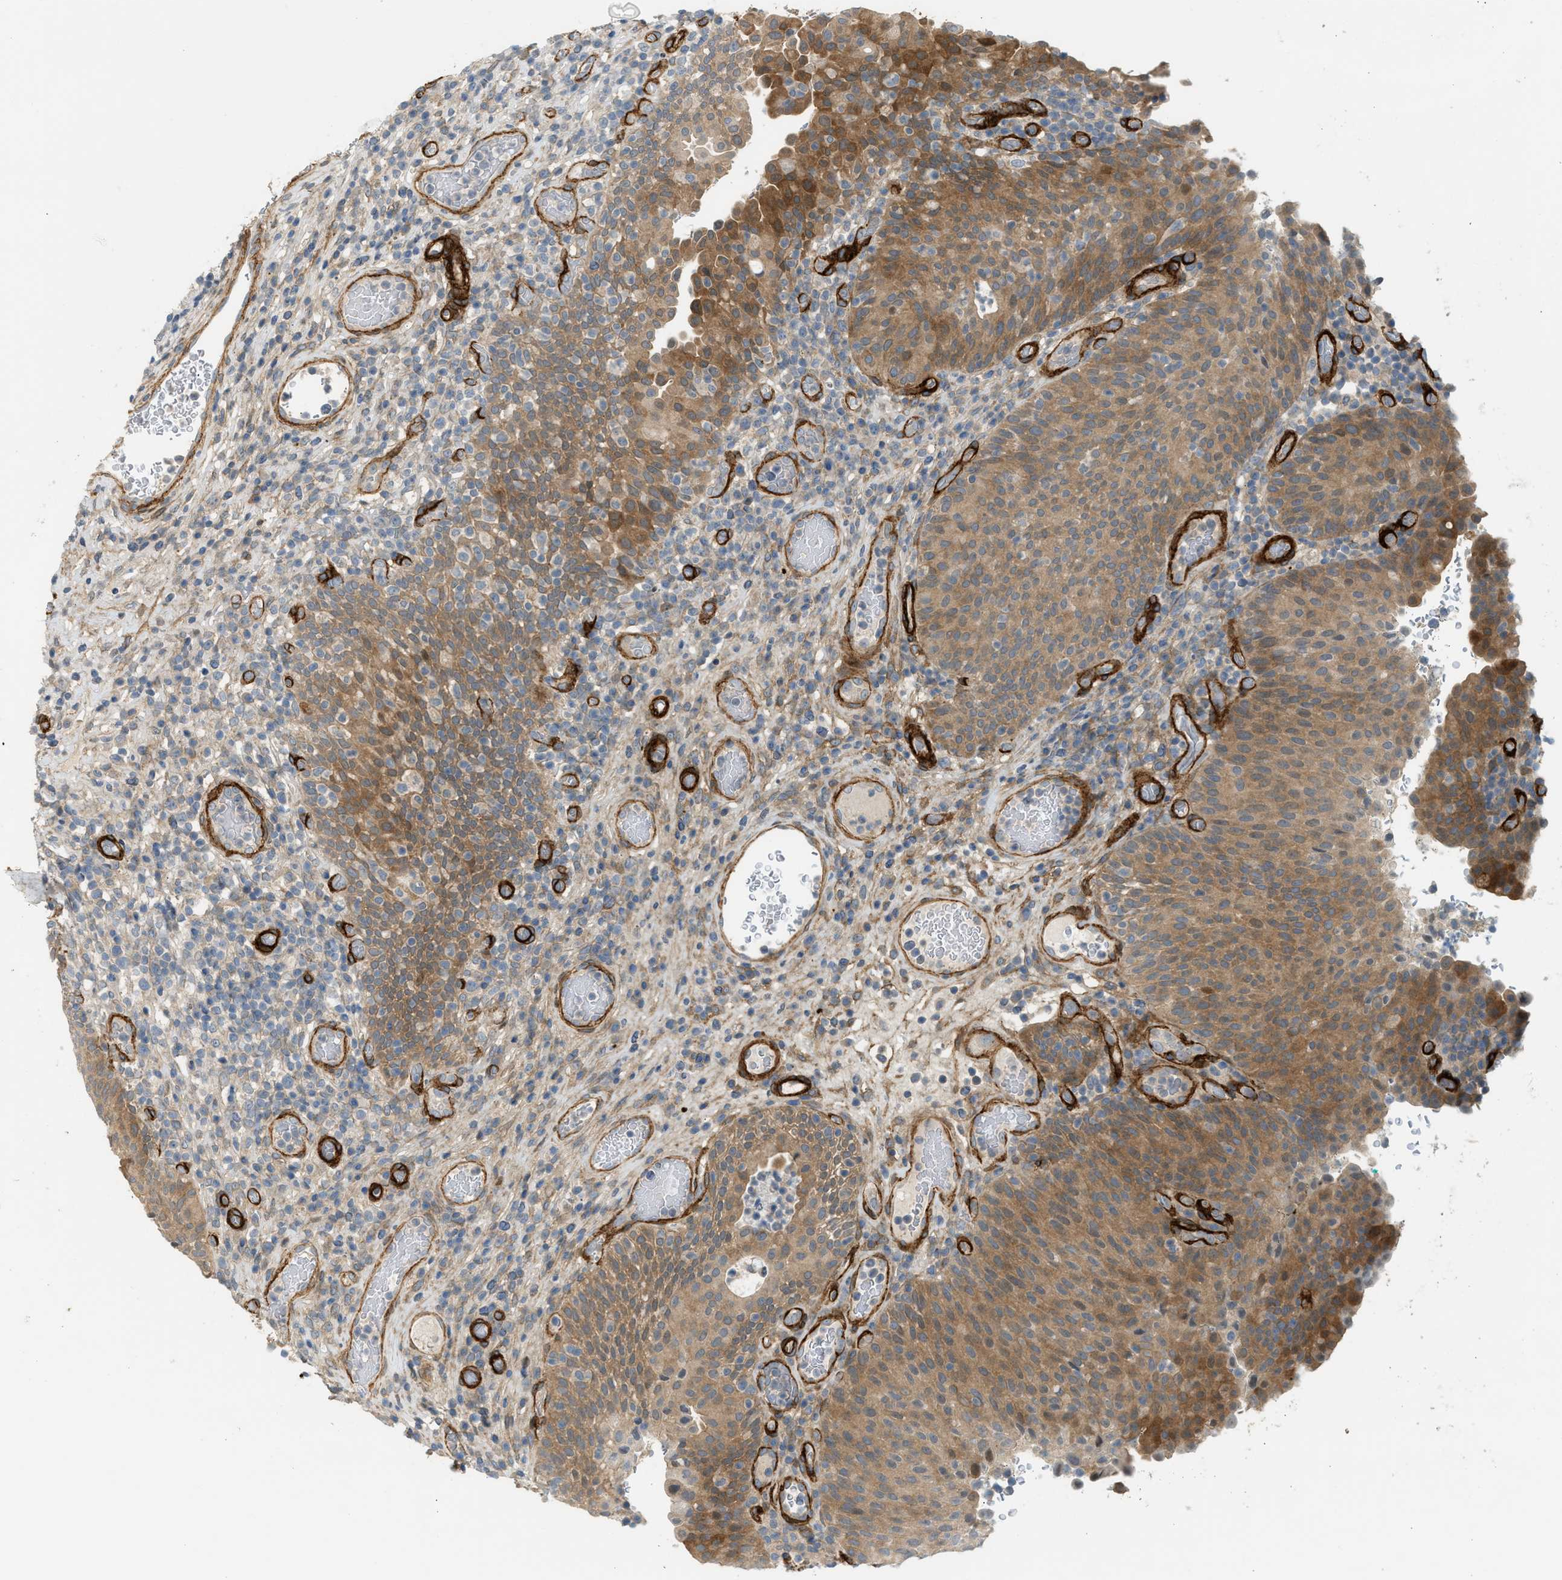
{"staining": {"intensity": "moderate", "quantity": ">75%", "location": "cytoplasmic/membranous"}, "tissue": "urothelial cancer", "cell_type": "Tumor cells", "image_type": "cancer", "snomed": [{"axis": "morphology", "description": "Urothelial carcinoma, Low grade"}, {"axis": "topography", "description": "Urinary bladder"}], "caption": "Low-grade urothelial carcinoma was stained to show a protein in brown. There is medium levels of moderate cytoplasmic/membranous positivity in about >75% of tumor cells.", "gene": "EDNRA", "patient": {"sex": "female", "age": 75}}